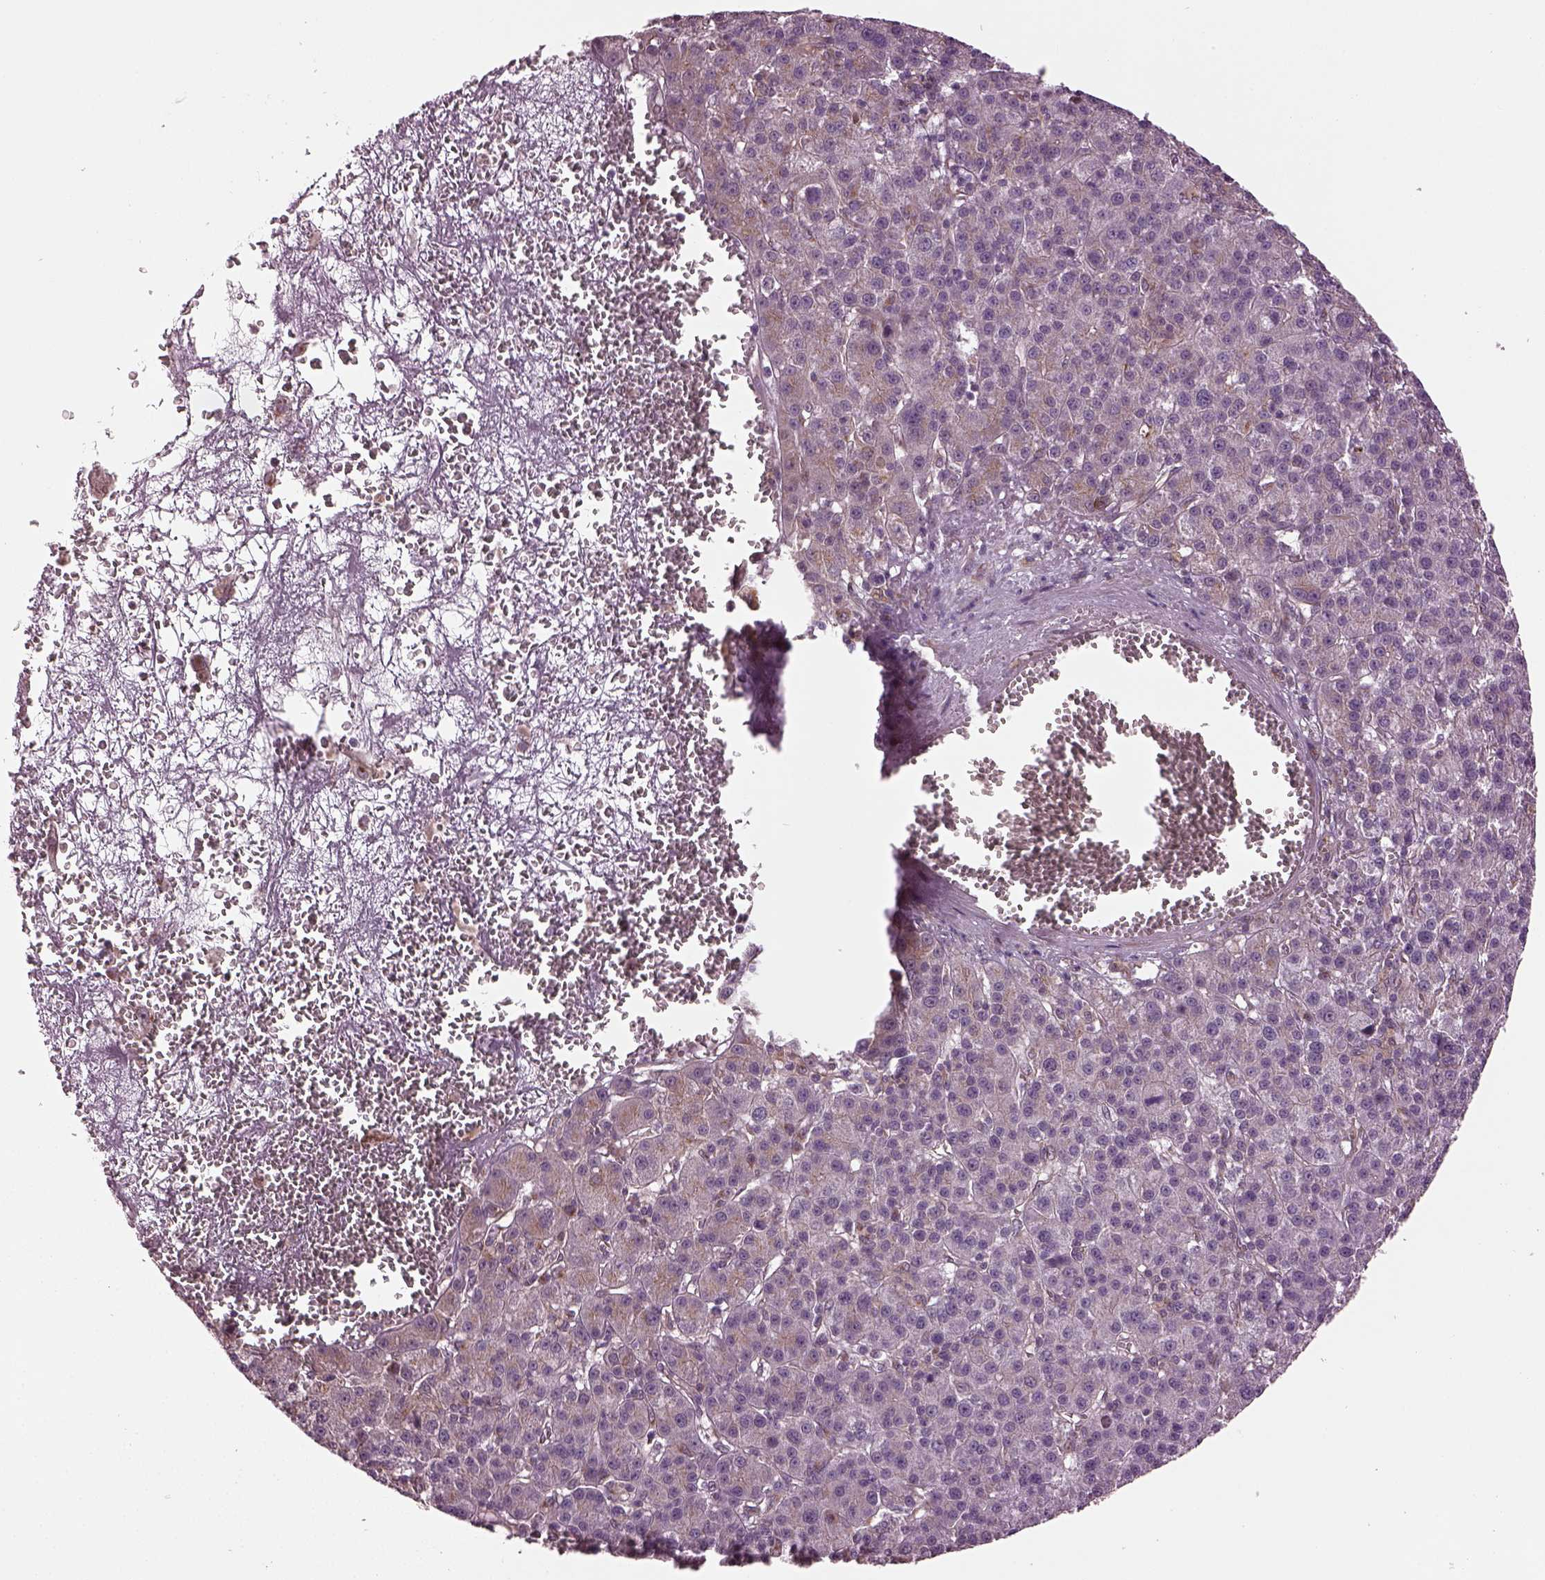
{"staining": {"intensity": "negative", "quantity": "none", "location": "none"}, "tissue": "liver cancer", "cell_type": "Tumor cells", "image_type": "cancer", "snomed": [{"axis": "morphology", "description": "Carcinoma, Hepatocellular, NOS"}, {"axis": "topography", "description": "Liver"}], "caption": "DAB (3,3'-diaminobenzidine) immunohistochemical staining of liver cancer (hepatocellular carcinoma) displays no significant positivity in tumor cells.", "gene": "RUFY3", "patient": {"sex": "female", "age": 60}}